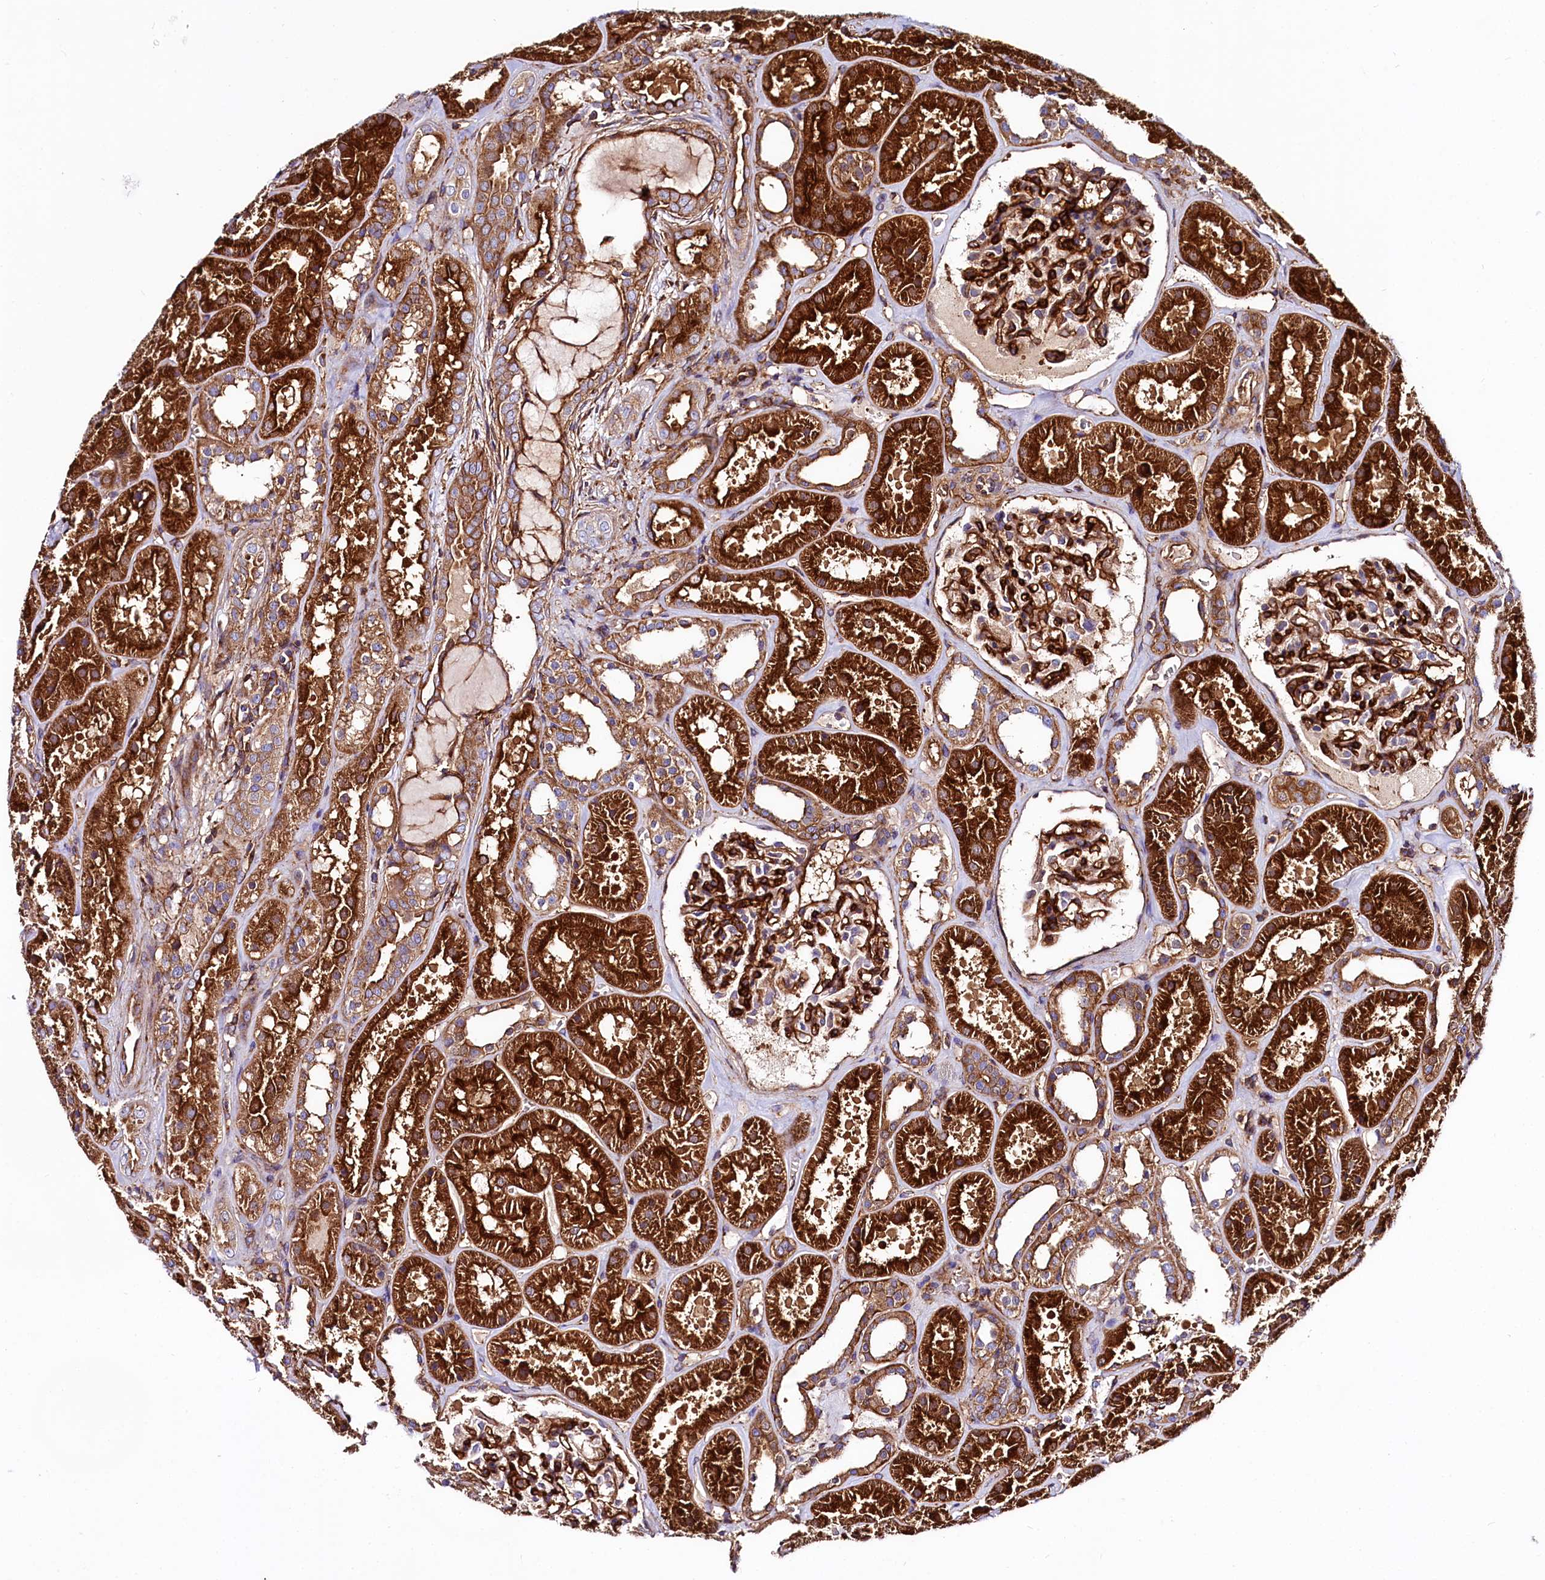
{"staining": {"intensity": "strong", "quantity": ">75%", "location": "cytoplasmic/membranous"}, "tissue": "kidney", "cell_type": "Cells in glomeruli", "image_type": "normal", "snomed": [{"axis": "morphology", "description": "Normal tissue, NOS"}, {"axis": "topography", "description": "Kidney"}], "caption": "This histopathology image shows immunohistochemistry (IHC) staining of benign kidney, with high strong cytoplasmic/membranous expression in approximately >75% of cells in glomeruli.", "gene": "ANO6", "patient": {"sex": "female", "age": 41}}